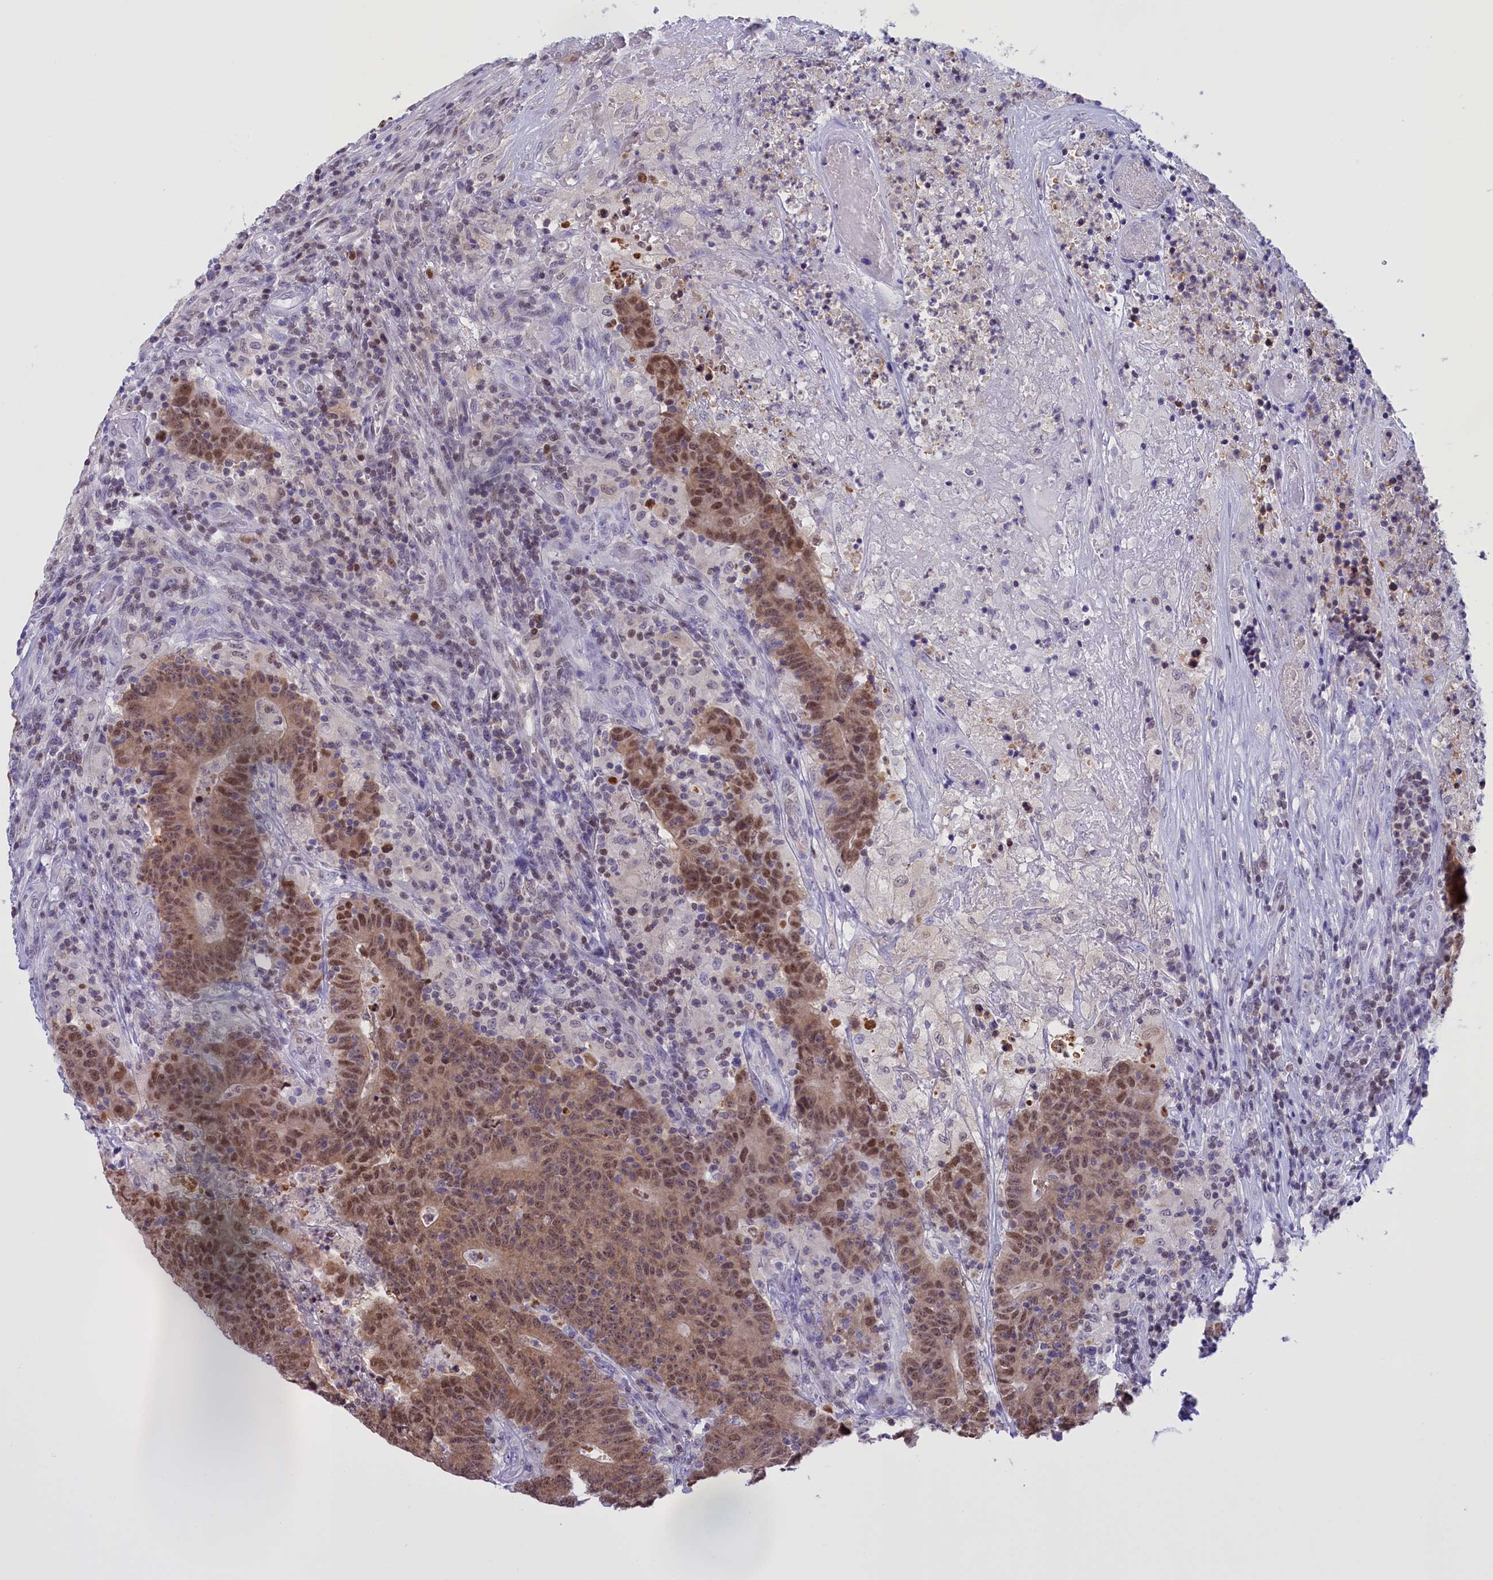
{"staining": {"intensity": "moderate", "quantity": "25%-75%", "location": "cytoplasmic/membranous,nuclear"}, "tissue": "colorectal cancer", "cell_type": "Tumor cells", "image_type": "cancer", "snomed": [{"axis": "morphology", "description": "Adenocarcinoma, NOS"}, {"axis": "topography", "description": "Colon"}], "caption": "DAB (3,3'-diaminobenzidine) immunohistochemical staining of human adenocarcinoma (colorectal) reveals moderate cytoplasmic/membranous and nuclear protein expression in about 25%-75% of tumor cells.", "gene": "IZUMO2", "patient": {"sex": "female", "age": 75}}